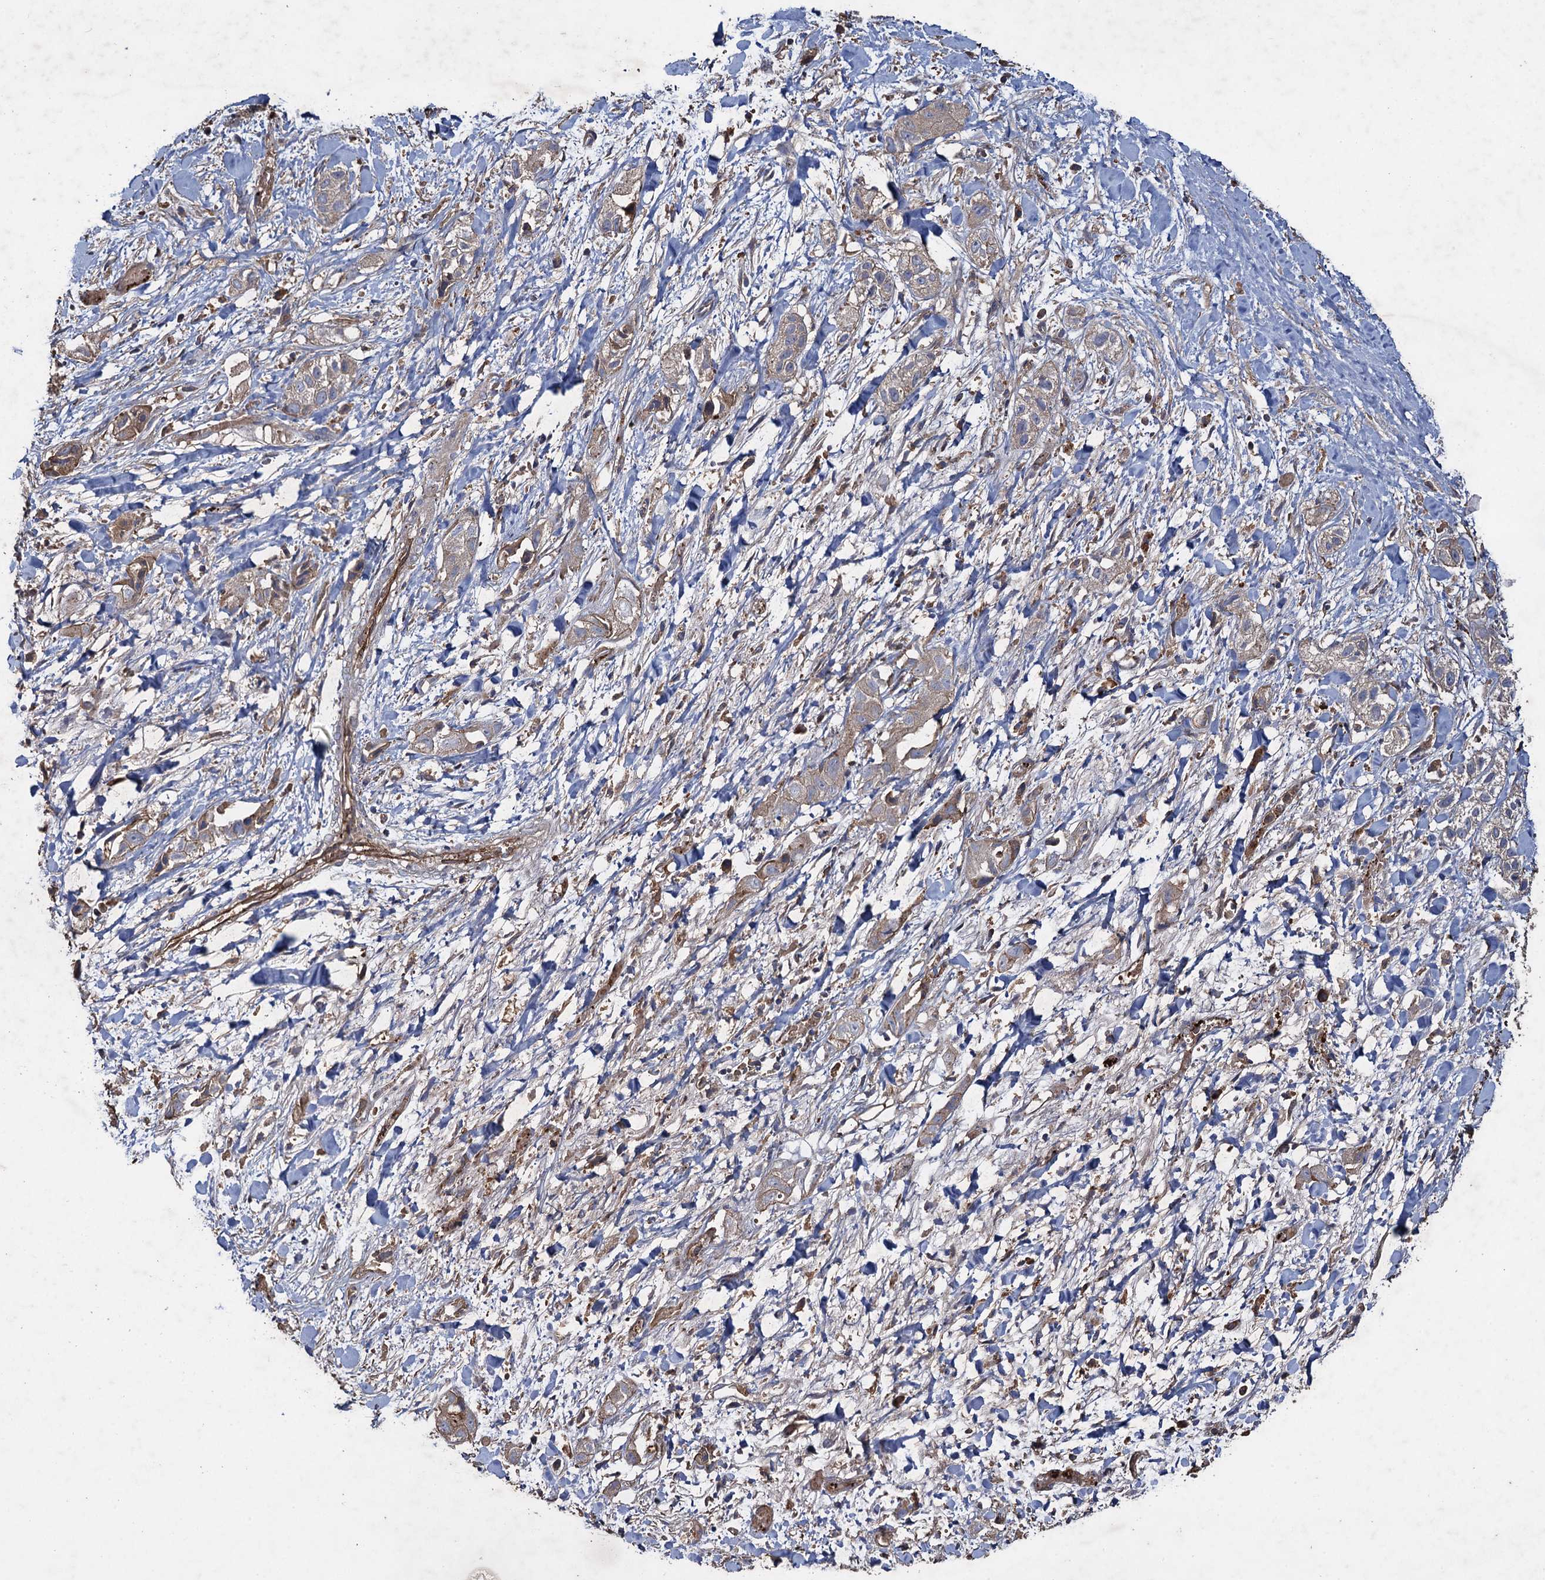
{"staining": {"intensity": "weak", "quantity": ">75%", "location": "cytoplasmic/membranous"}, "tissue": "liver cancer", "cell_type": "Tumor cells", "image_type": "cancer", "snomed": [{"axis": "morphology", "description": "Cholangiocarcinoma"}, {"axis": "topography", "description": "Liver"}], "caption": "Human liver cholangiocarcinoma stained with a protein marker displays weak staining in tumor cells.", "gene": "TXNDC11", "patient": {"sex": "female", "age": 52}}